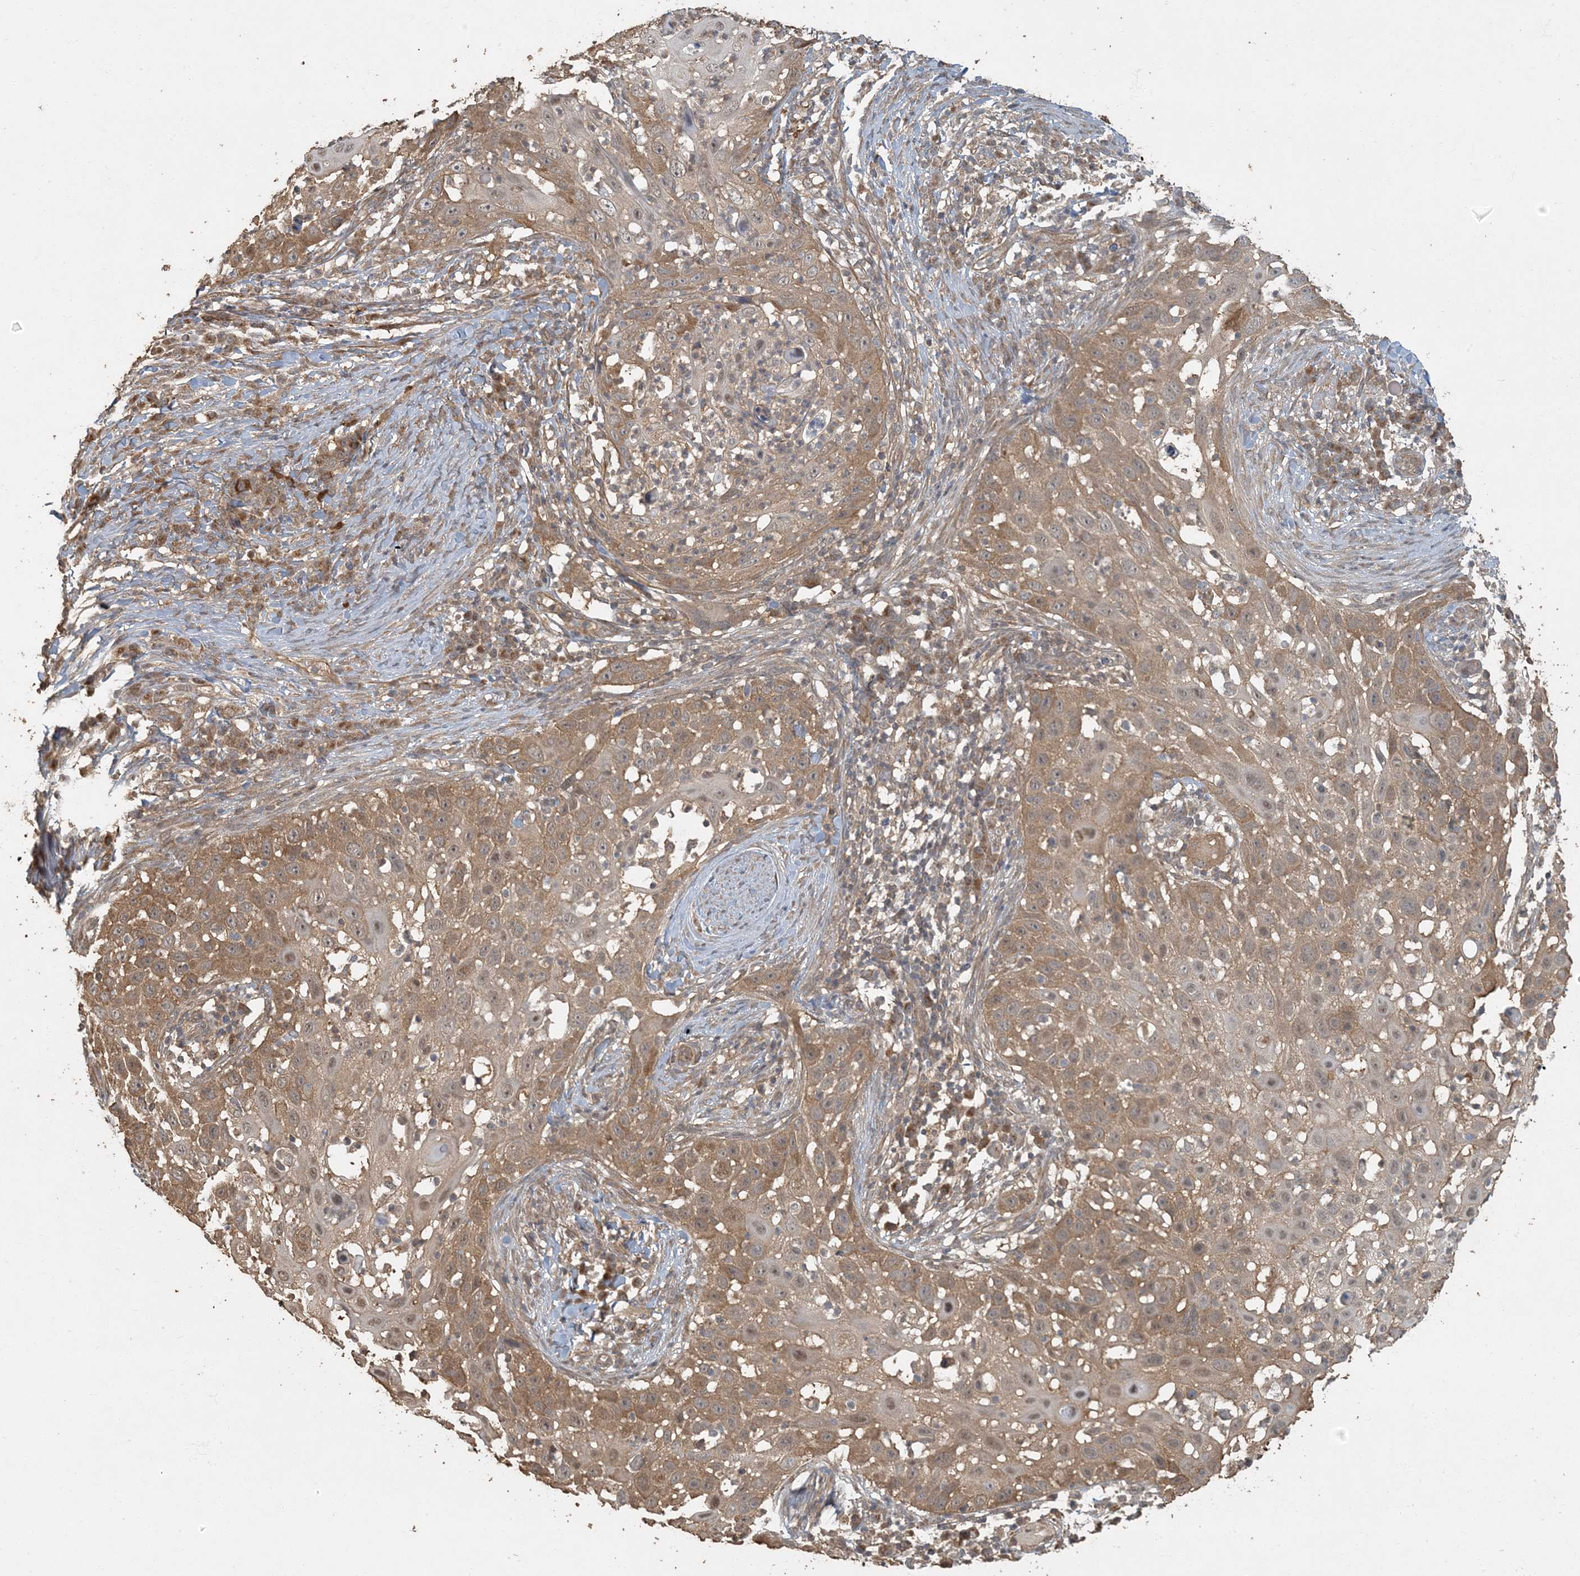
{"staining": {"intensity": "moderate", "quantity": ">75%", "location": "cytoplasmic/membranous"}, "tissue": "skin cancer", "cell_type": "Tumor cells", "image_type": "cancer", "snomed": [{"axis": "morphology", "description": "Squamous cell carcinoma, NOS"}, {"axis": "topography", "description": "Skin"}], "caption": "An image showing moderate cytoplasmic/membranous staining in about >75% of tumor cells in skin cancer, as visualized by brown immunohistochemical staining.", "gene": "AK9", "patient": {"sex": "female", "age": 44}}